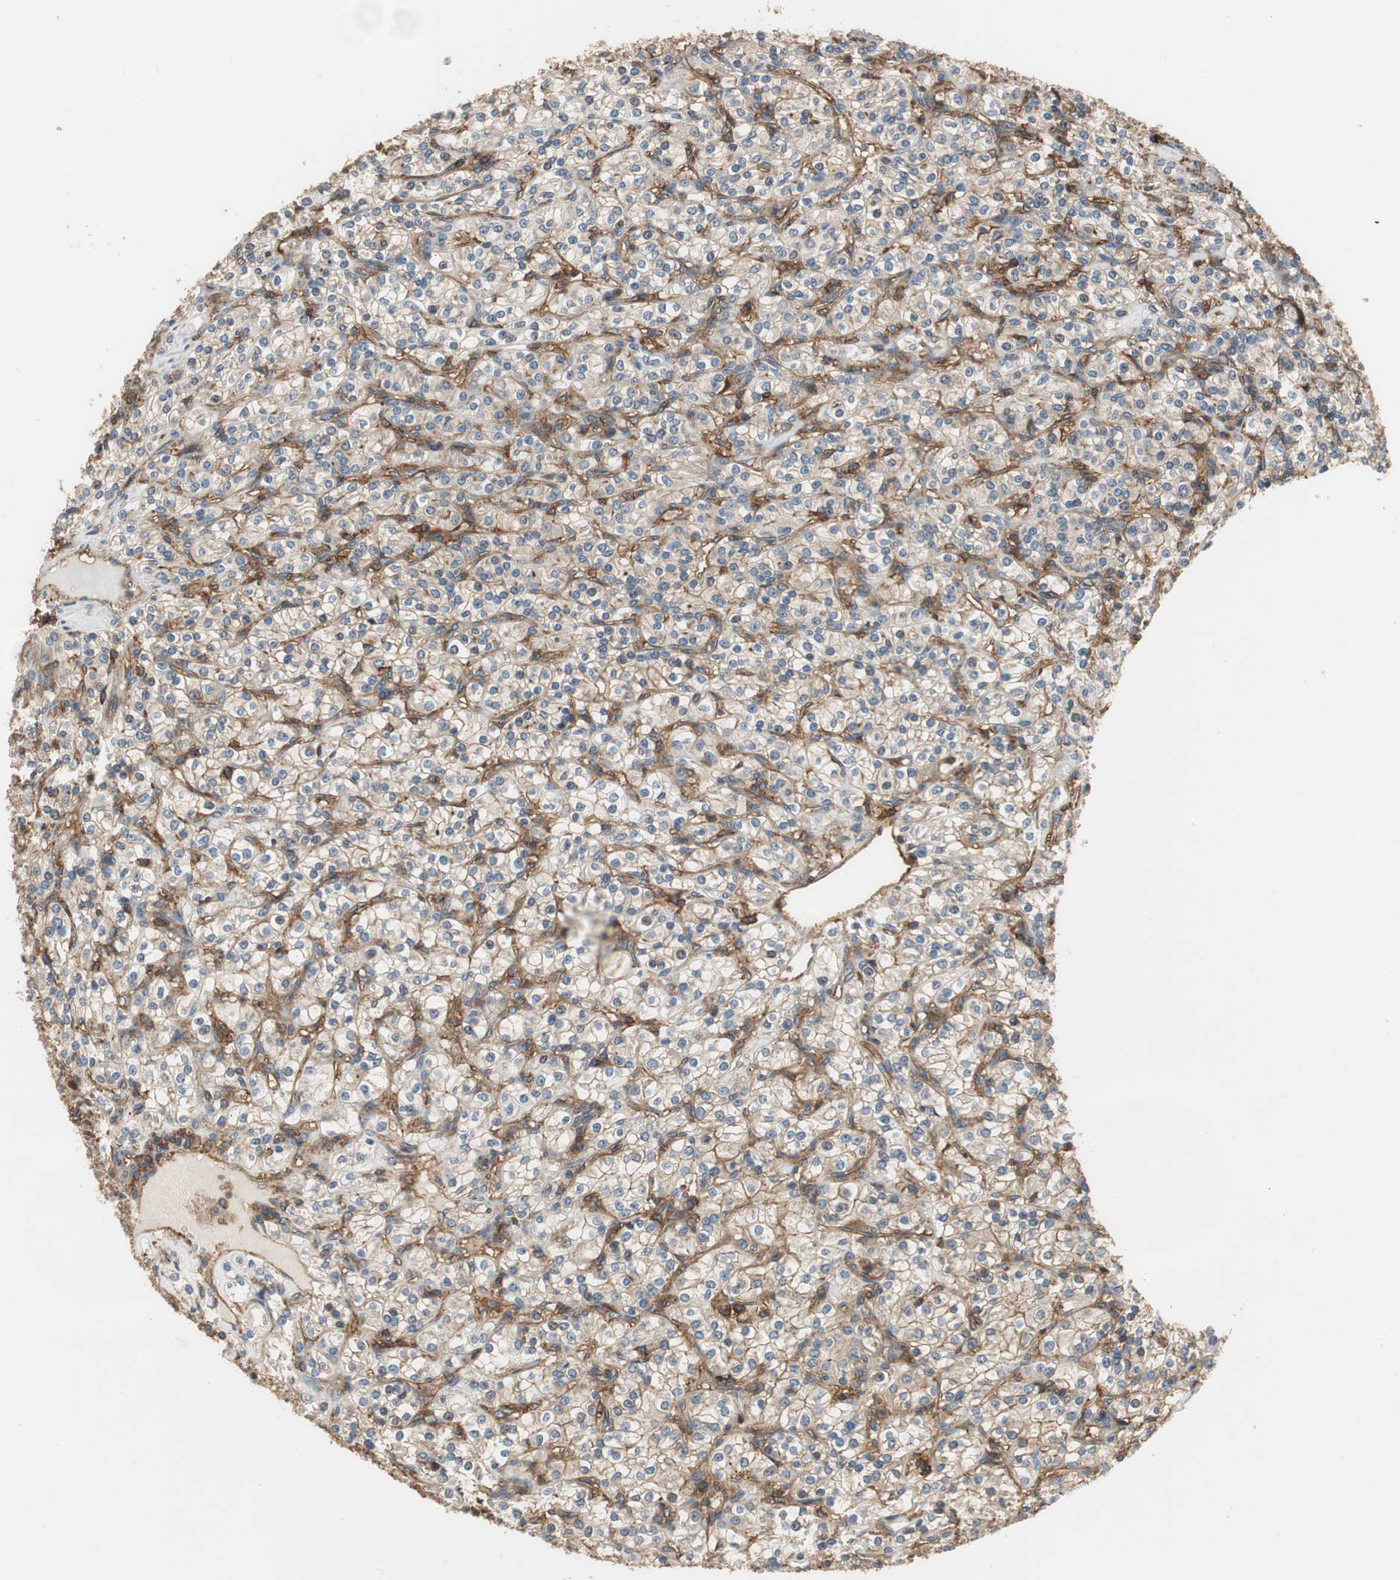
{"staining": {"intensity": "negative", "quantity": "none", "location": "none"}, "tissue": "renal cancer", "cell_type": "Tumor cells", "image_type": "cancer", "snomed": [{"axis": "morphology", "description": "Adenocarcinoma, NOS"}, {"axis": "topography", "description": "Kidney"}], "caption": "Tumor cells are negative for protein expression in human renal adenocarcinoma. Nuclei are stained in blue.", "gene": "IL1RL1", "patient": {"sex": "male", "age": 77}}